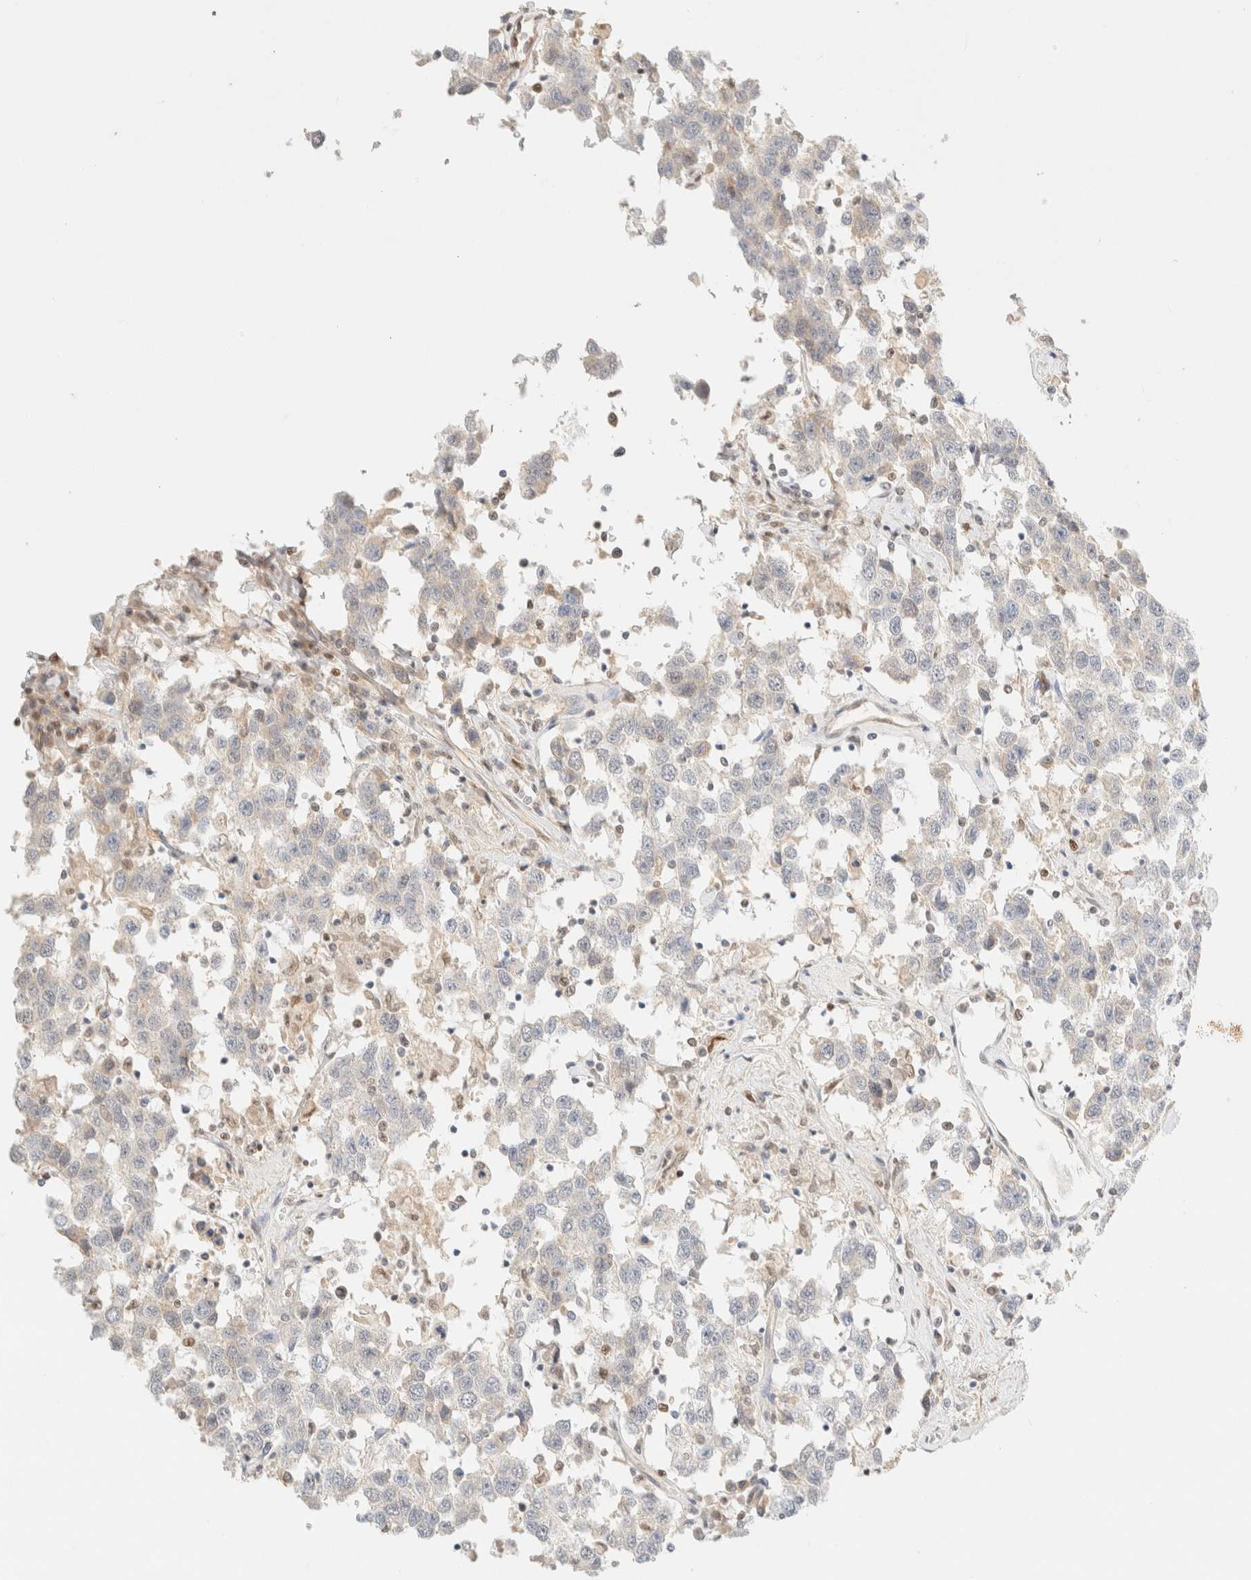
{"staining": {"intensity": "negative", "quantity": "none", "location": "none"}, "tissue": "testis cancer", "cell_type": "Tumor cells", "image_type": "cancer", "snomed": [{"axis": "morphology", "description": "Seminoma, NOS"}, {"axis": "topography", "description": "Testis"}], "caption": "IHC micrograph of neoplastic tissue: testis cancer (seminoma) stained with DAB (3,3'-diaminobenzidine) displays no significant protein staining in tumor cells.", "gene": "DDB2", "patient": {"sex": "male", "age": 41}}